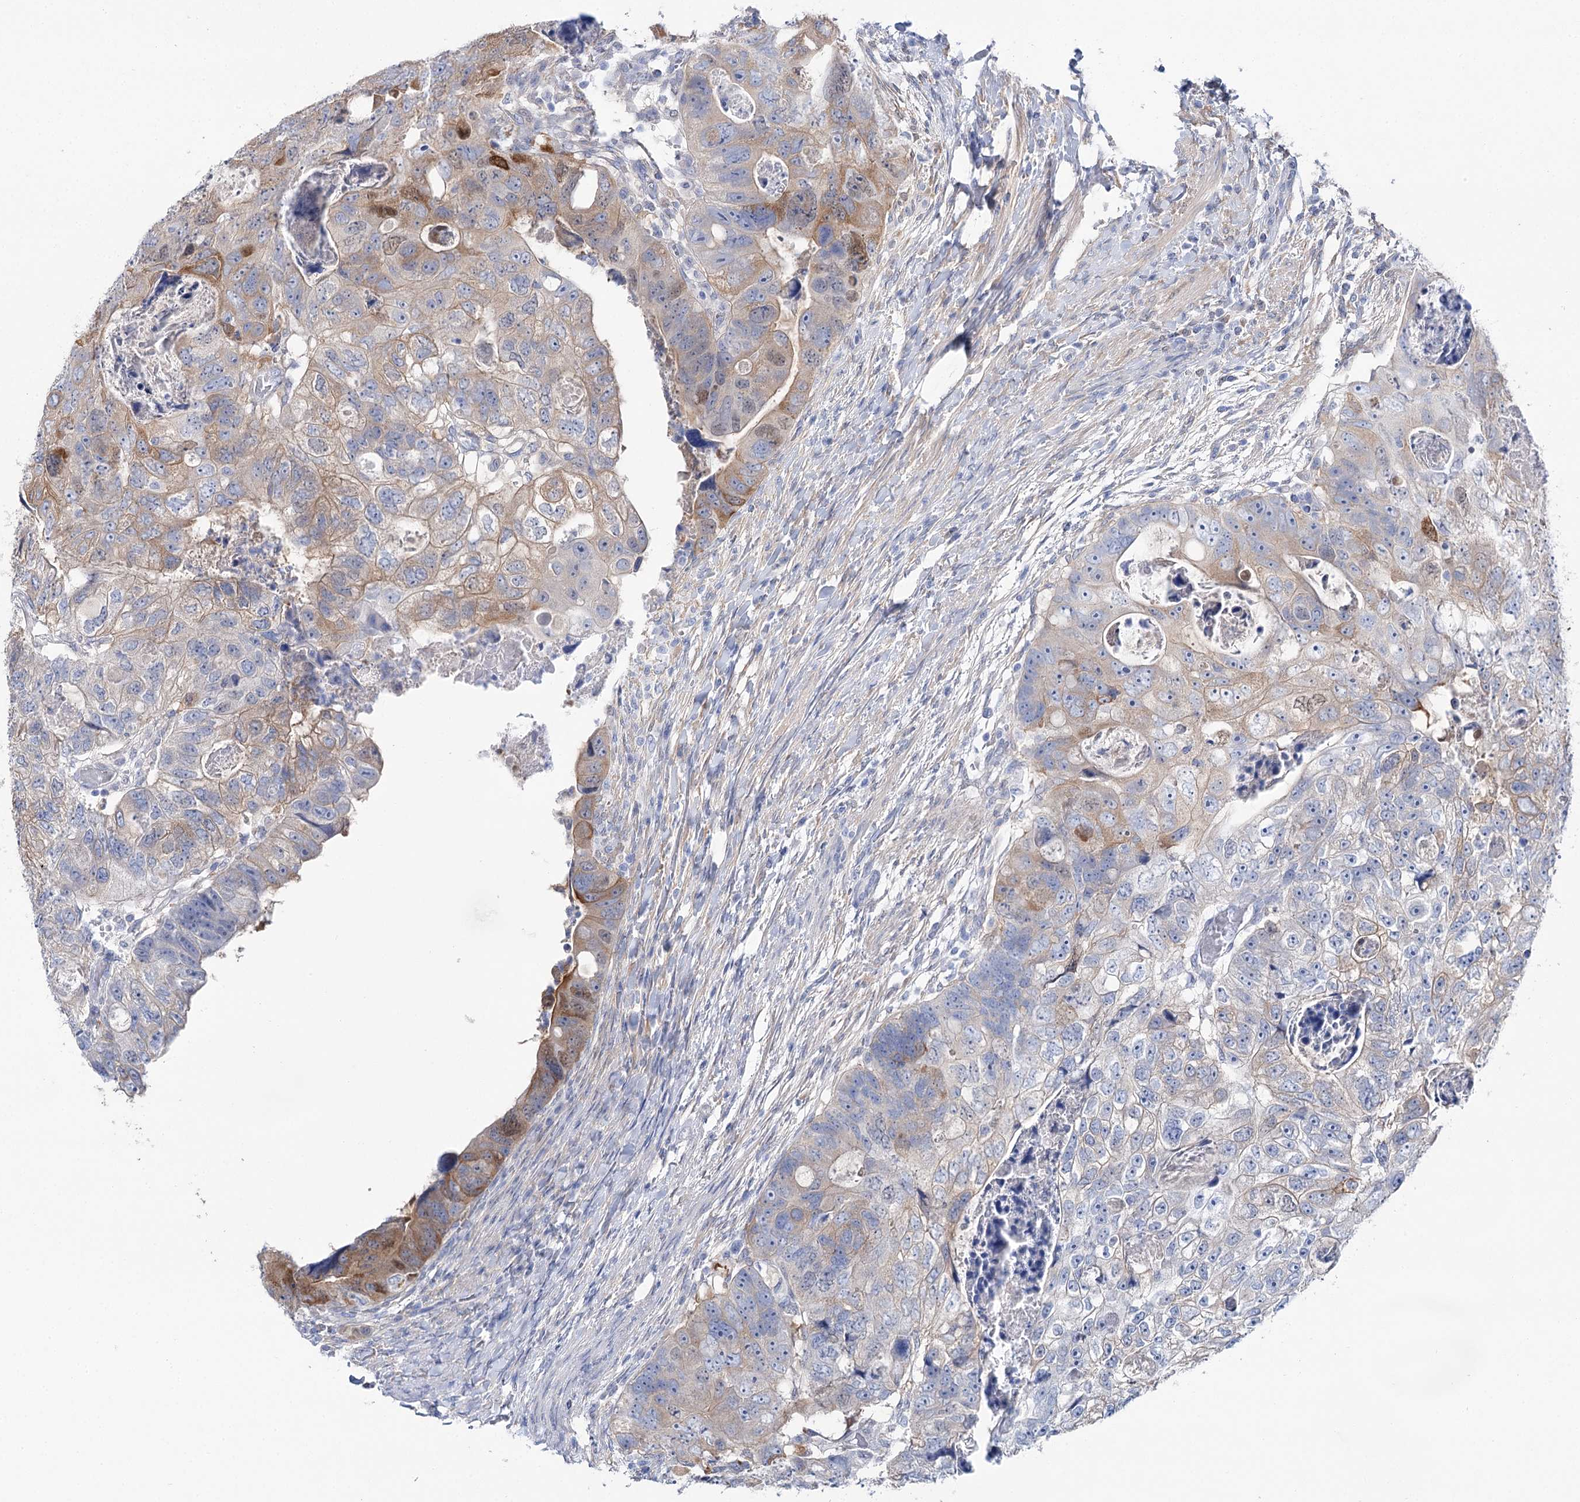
{"staining": {"intensity": "moderate", "quantity": "<25%", "location": "cytoplasmic/membranous"}, "tissue": "colorectal cancer", "cell_type": "Tumor cells", "image_type": "cancer", "snomed": [{"axis": "morphology", "description": "Adenocarcinoma, NOS"}, {"axis": "topography", "description": "Rectum"}], "caption": "Protein analysis of colorectal adenocarcinoma tissue reveals moderate cytoplasmic/membranous positivity in about <25% of tumor cells. Using DAB (3,3'-diaminobenzidine) (brown) and hematoxylin (blue) stains, captured at high magnification using brightfield microscopy.", "gene": "UGDH", "patient": {"sex": "male", "age": 59}}